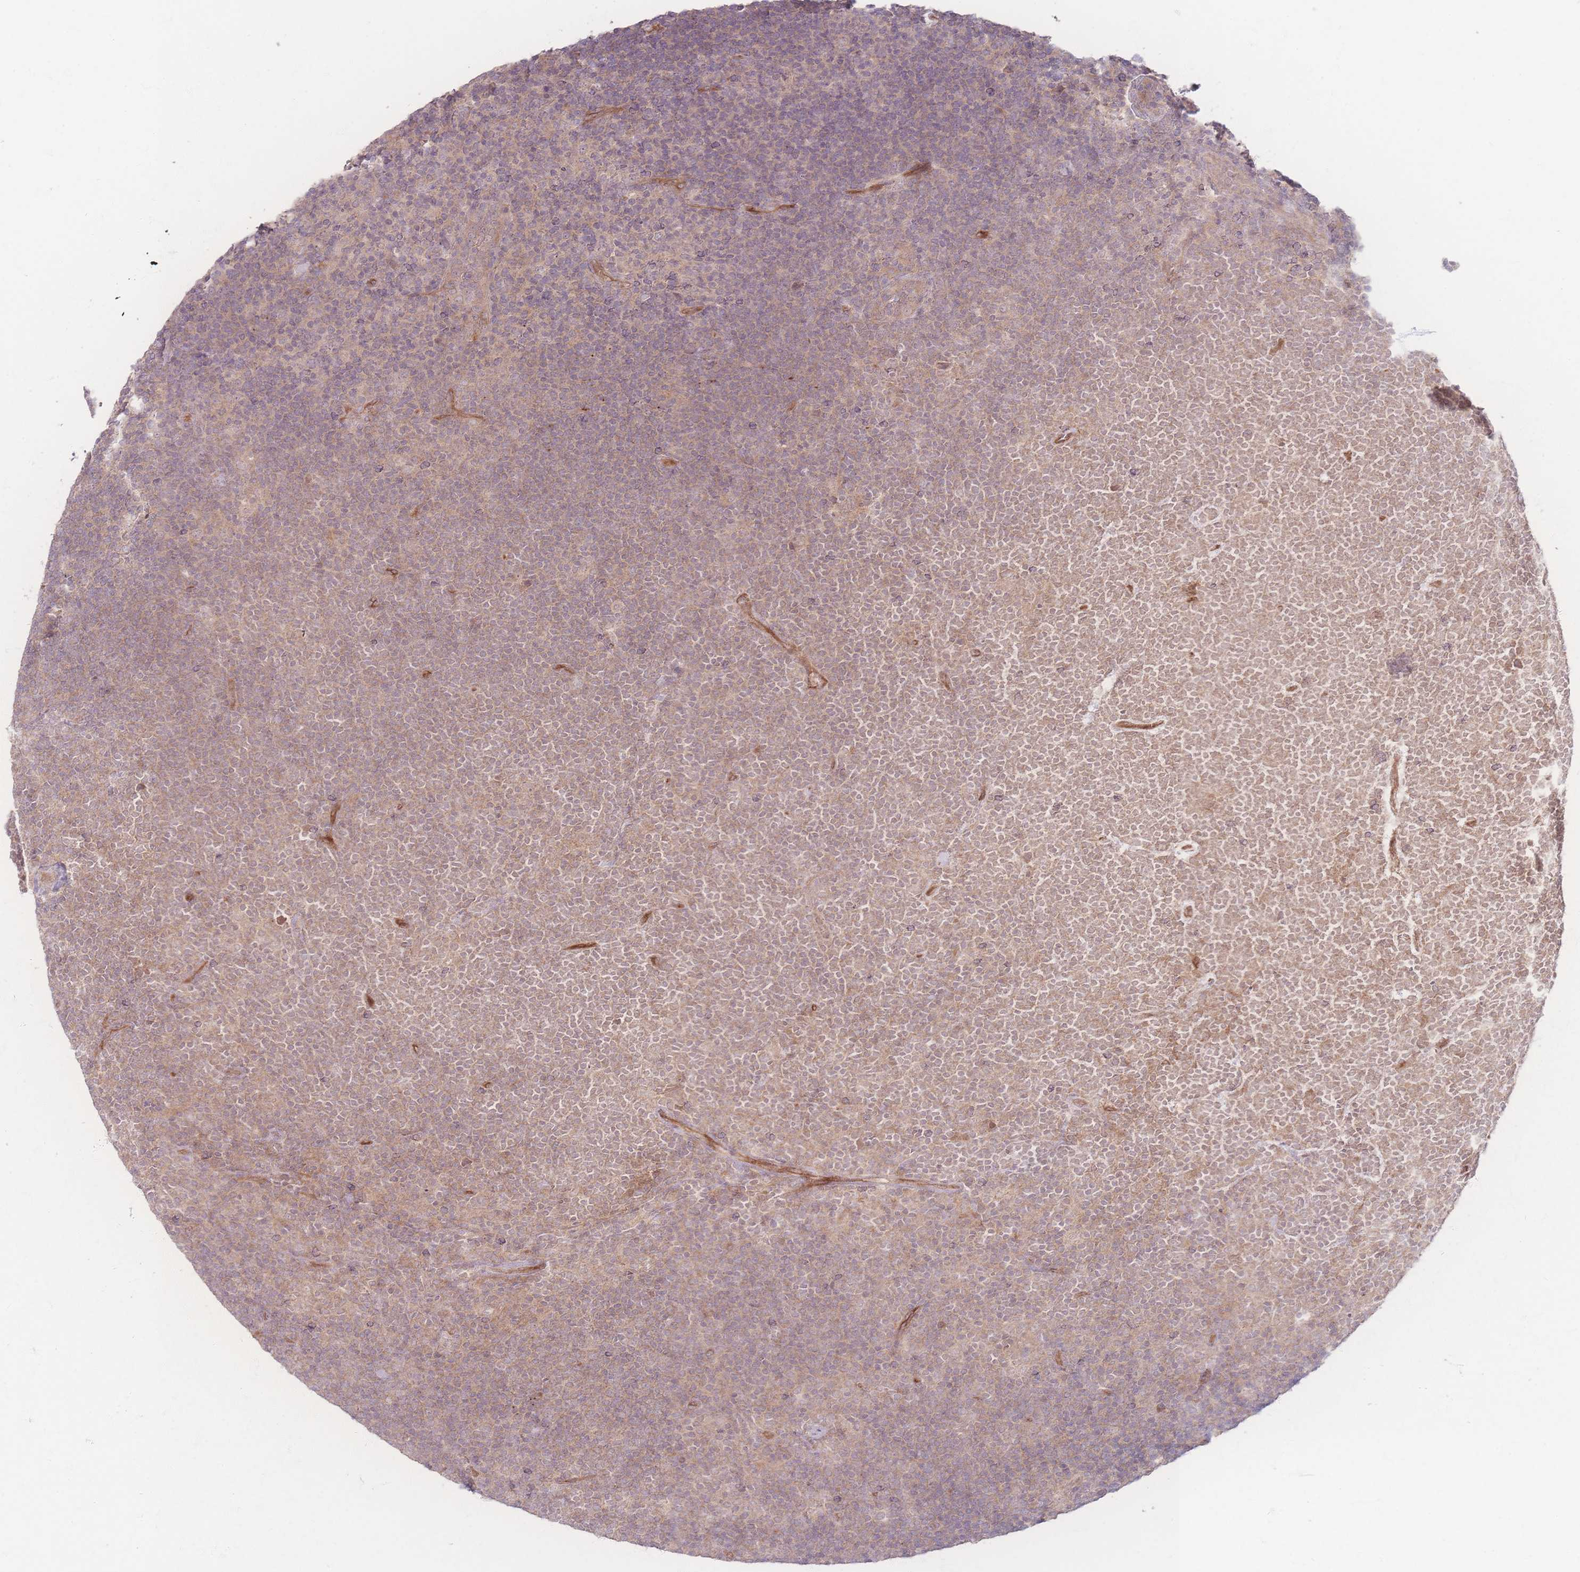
{"staining": {"intensity": "weak", "quantity": ">75%", "location": "cytoplasmic/membranous"}, "tissue": "lymphoma", "cell_type": "Tumor cells", "image_type": "cancer", "snomed": [{"axis": "morphology", "description": "Hodgkin's disease, NOS"}, {"axis": "topography", "description": "Lymph node"}], "caption": "Immunohistochemistry of lymphoma exhibits low levels of weak cytoplasmic/membranous positivity in approximately >75% of tumor cells.", "gene": "INSR", "patient": {"sex": "female", "age": 57}}